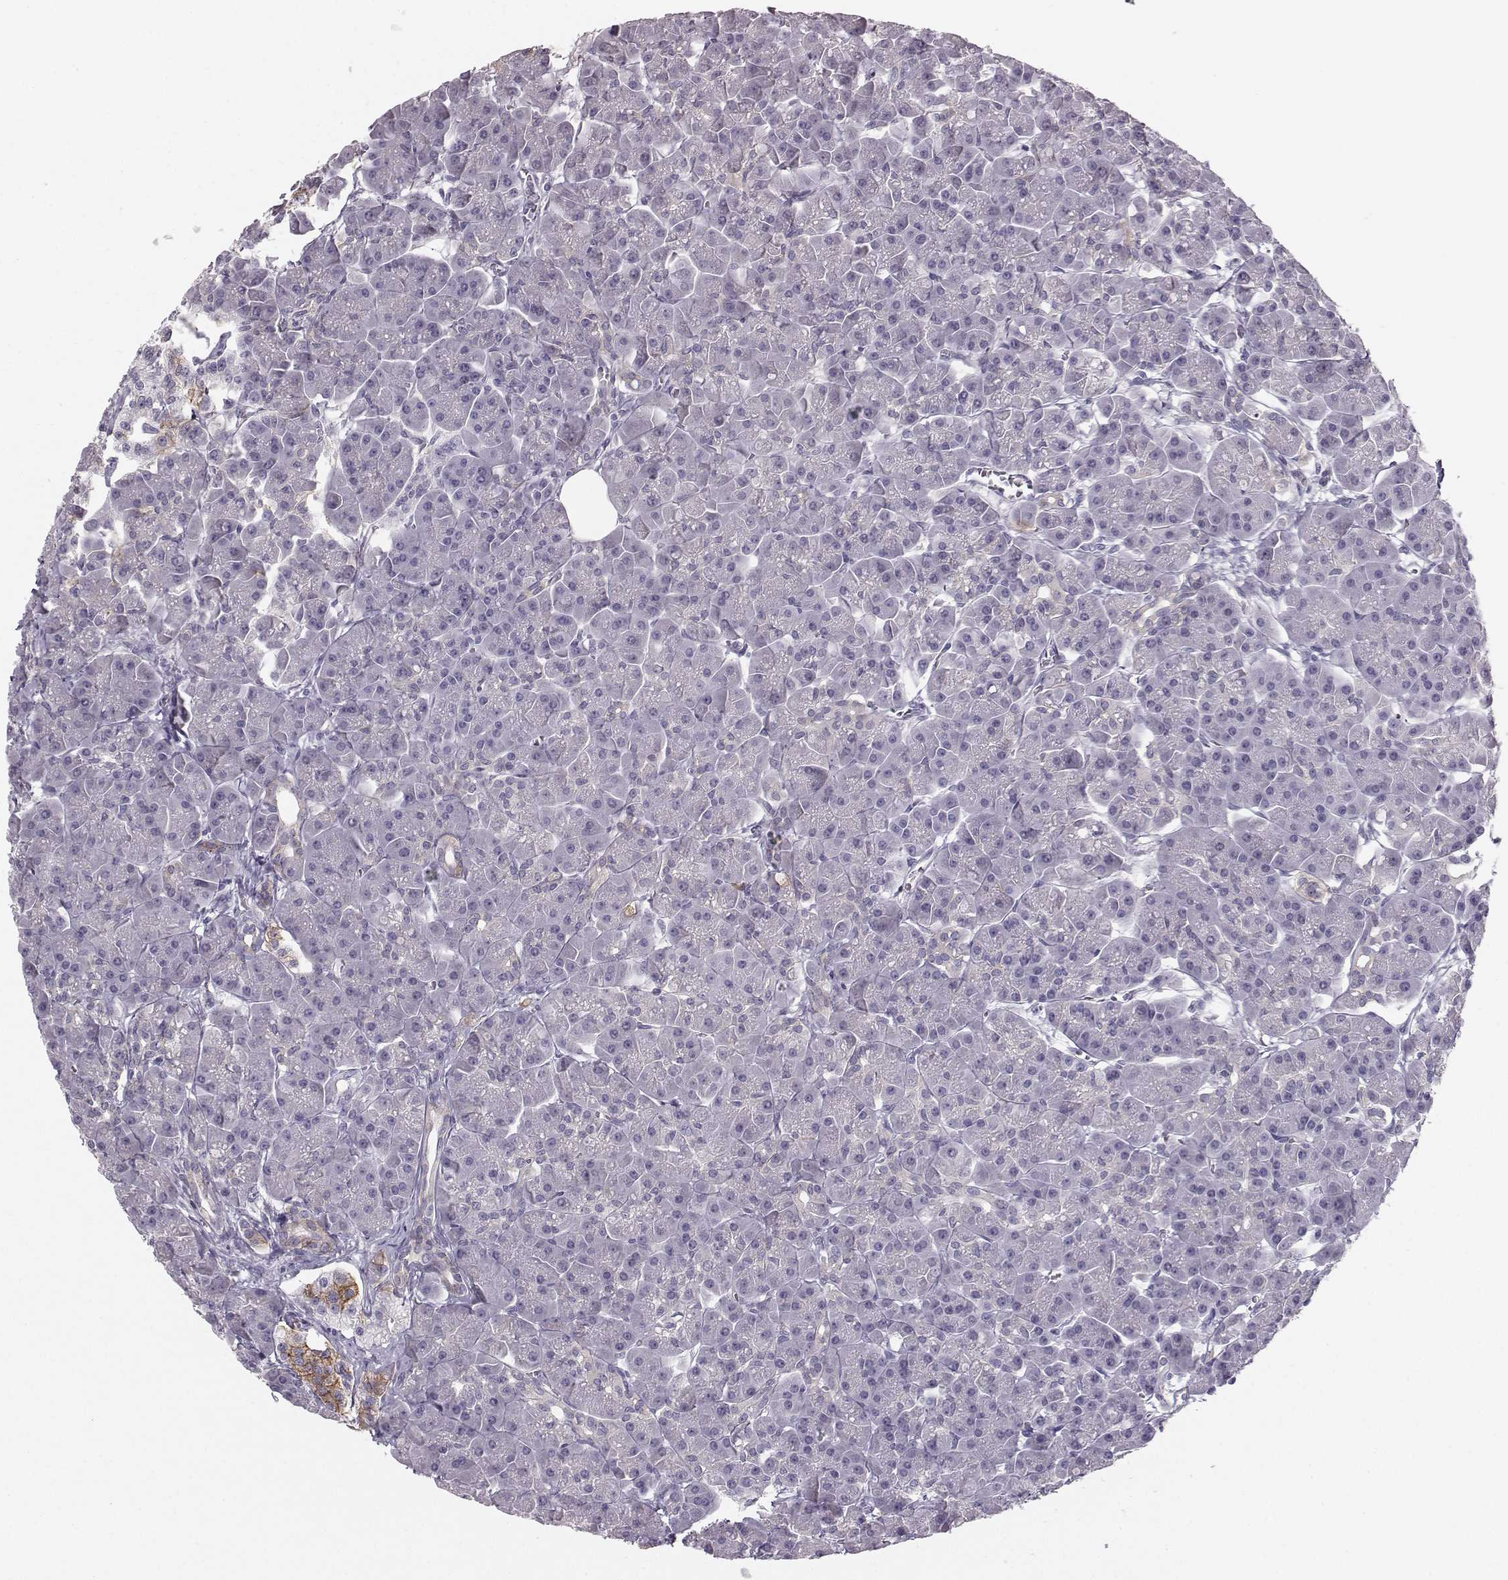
{"staining": {"intensity": "moderate", "quantity": "<25%", "location": "cytoplasmic/membranous"}, "tissue": "pancreas", "cell_type": "Exocrine glandular cells", "image_type": "normal", "snomed": [{"axis": "morphology", "description": "Normal tissue, NOS"}, {"axis": "topography", "description": "Pancreas"}], "caption": "A brown stain shows moderate cytoplasmic/membranous staining of a protein in exocrine glandular cells of normal pancreas. (Brightfield microscopy of DAB IHC at high magnification).", "gene": "CASR", "patient": {"sex": "male", "age": 70}}